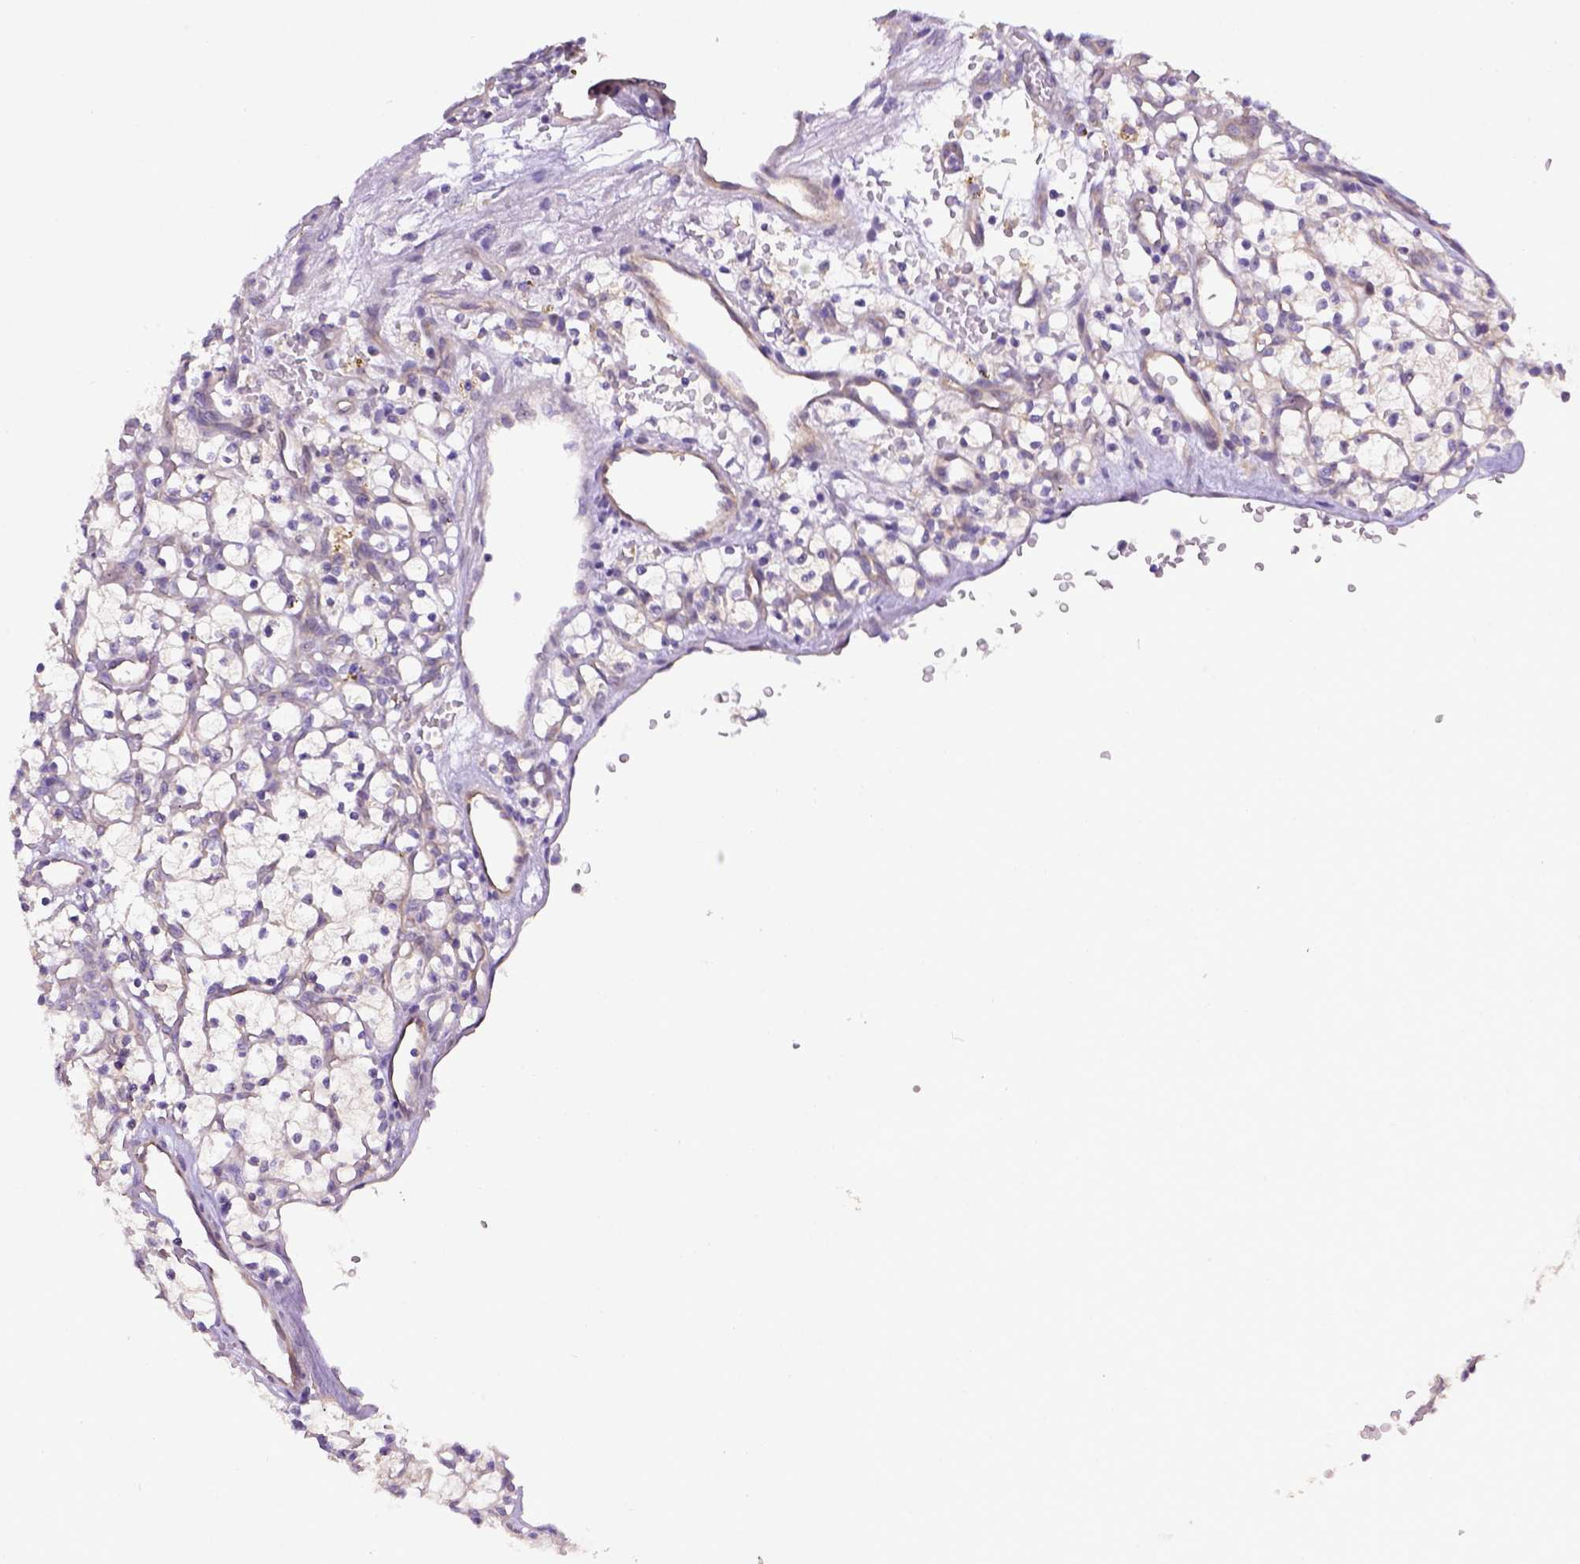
{"staining": {"intensity": "negative", "quantity": "none", "location": "none"}, "tissue": "renal cancer", "cell_type": "Tumor cells", "image_type": "cancer", "snomed": [{"axis": "morphology", "description": "Adenocarcinoma, NOS"}, {"axis": "topography", "description": "Kidney"}], "caption": "The histopathology image displays no staining of tumor cells in renal cancer (adenocarcinoma).", "gene": "CD40", "patient": {"sex": "female", "age": 64}}